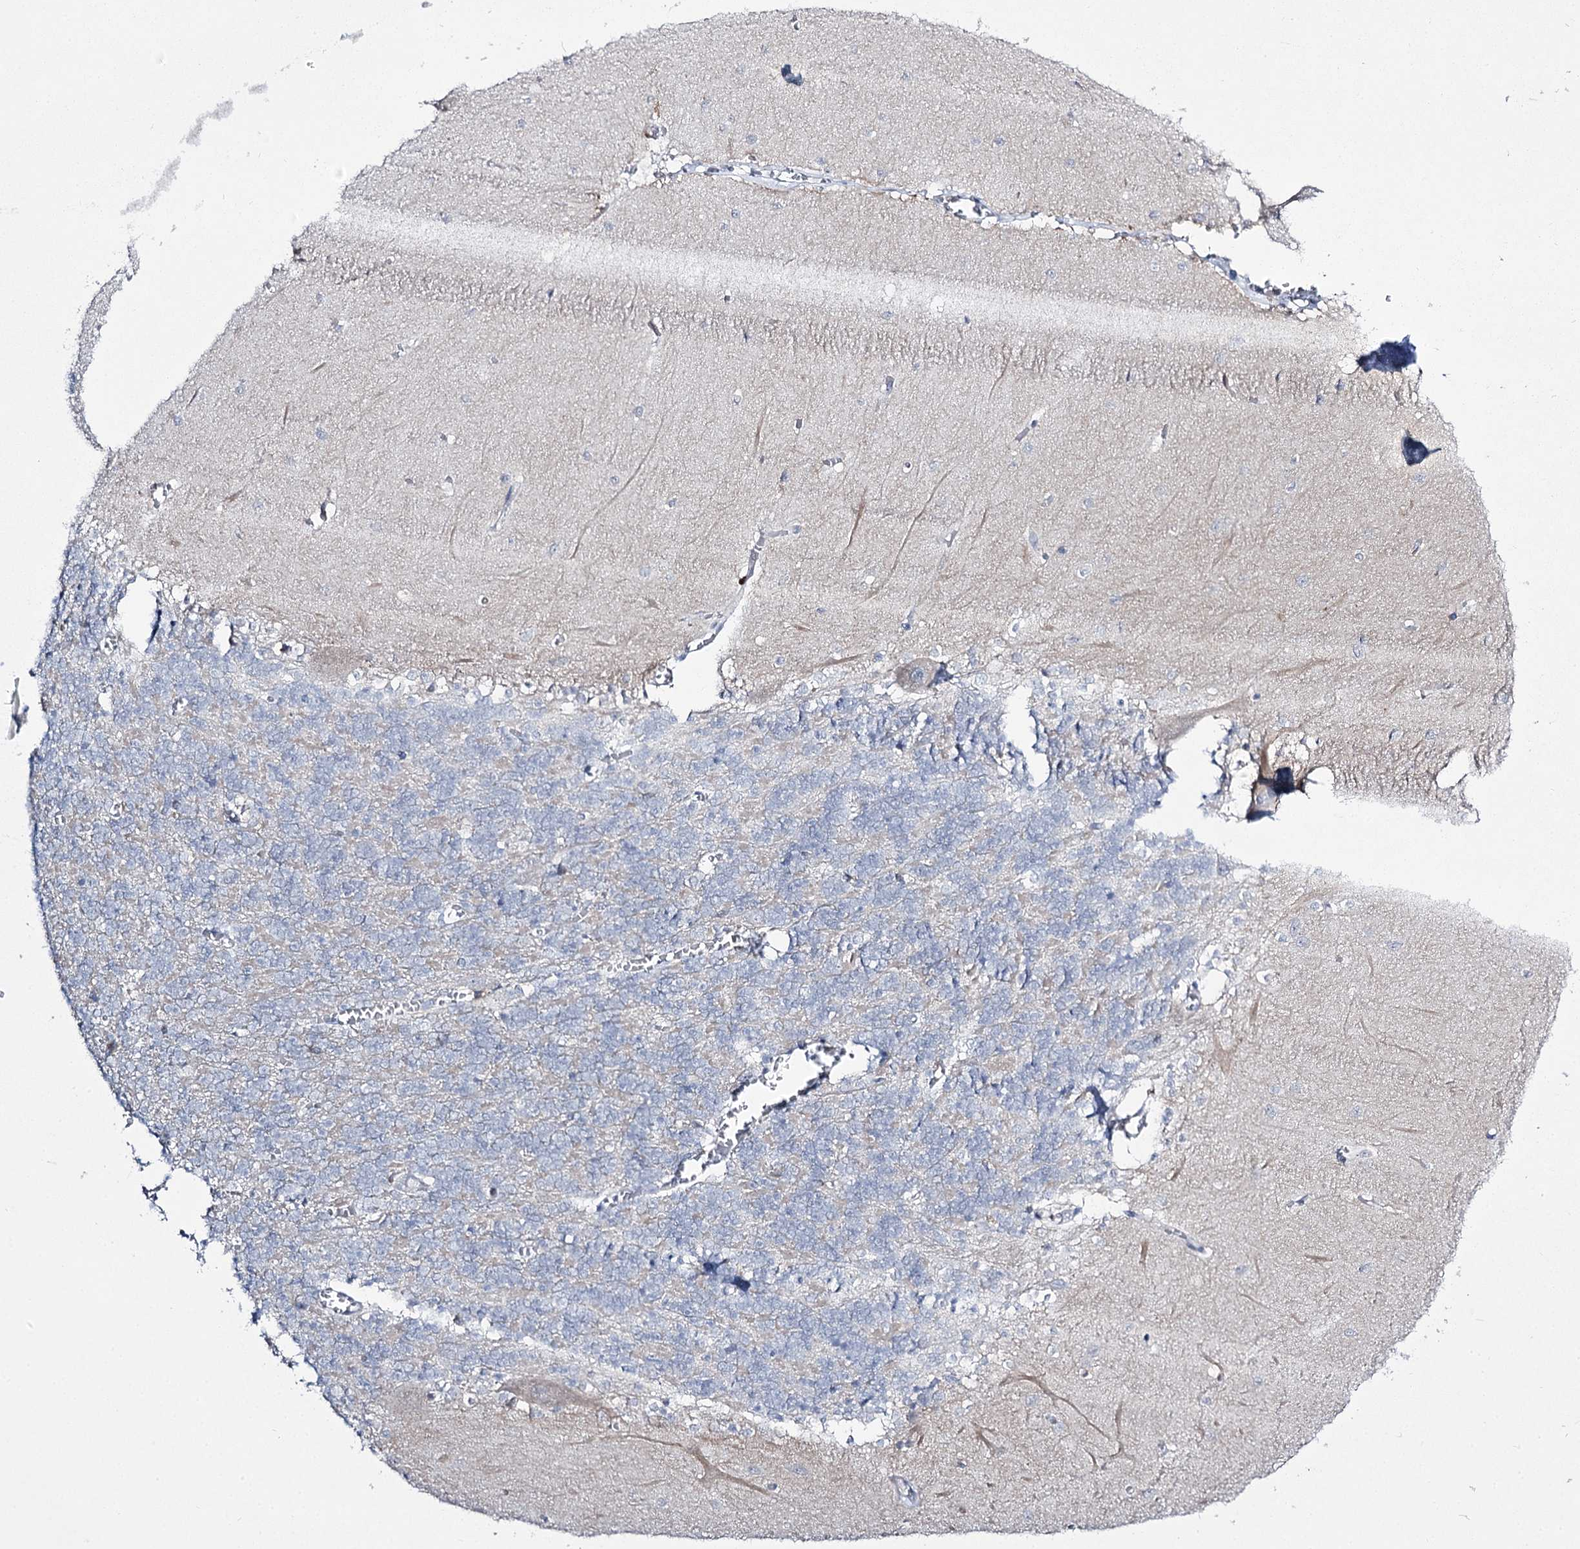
{"staining": {"intensity": "negative", "quantity": "none", "location": "none"}, "tissue": "cerebellum", "cell_type": "Cells in granular layer", "image_type": "normal", "snomed": [{"axis": "morphology", "description": "Normal tissue, NOS"}, {"axis": "topography", "description": "Cerebellum"}], "caption": "Human cerebellum stained for a protein using immunohistochemistry demonstrates no staining in cells in granular layer.", "gene": "CCDC88A", "patient": {"sex": "male", "age": 37}}